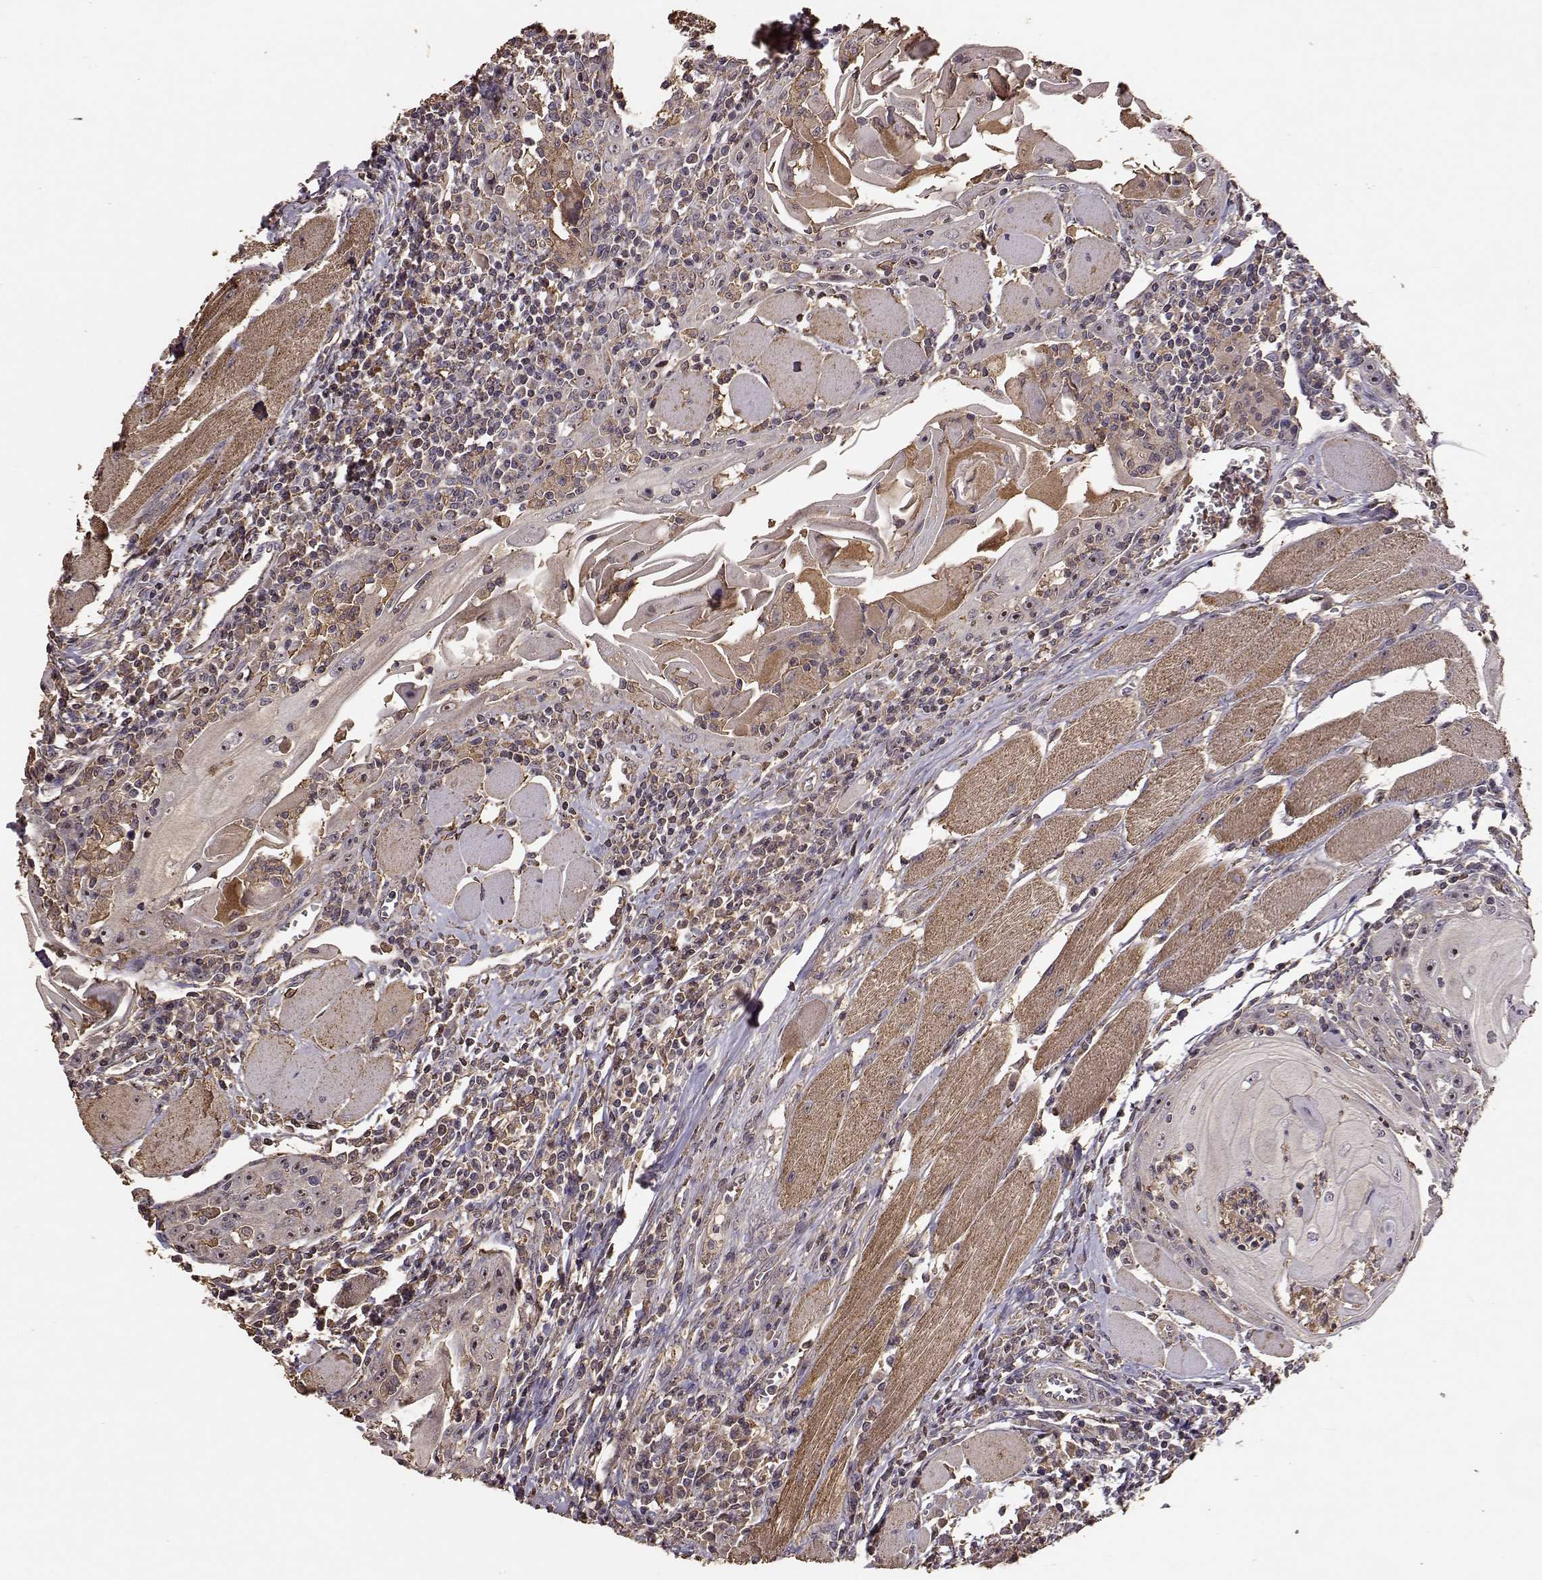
{"staining": {"intensity": "weak", "quantity": "25%-75%", "location": "nuclear"}, "tissue": "head and neck cancer", "cell_type": "Tumor cells", "image_type": "cancer", "snomed": [{"axis": "morphology", "description": "Normal tissue, NOS"}, {"axis": "morphology", "description": "Squamous cell carcinoma, NOS"}, {"axis": "topography", "description": "Oral tissue"}, {"axis": "topography", "description": "Head-Neck"}], "caption": "The immunohistochemical stain shows weak nuclear staining in tumor cells of head and neck squamous cell carcinoma tissue.", "gene": "PTGES2", "patient": {"sex": "male", "age": 52}}